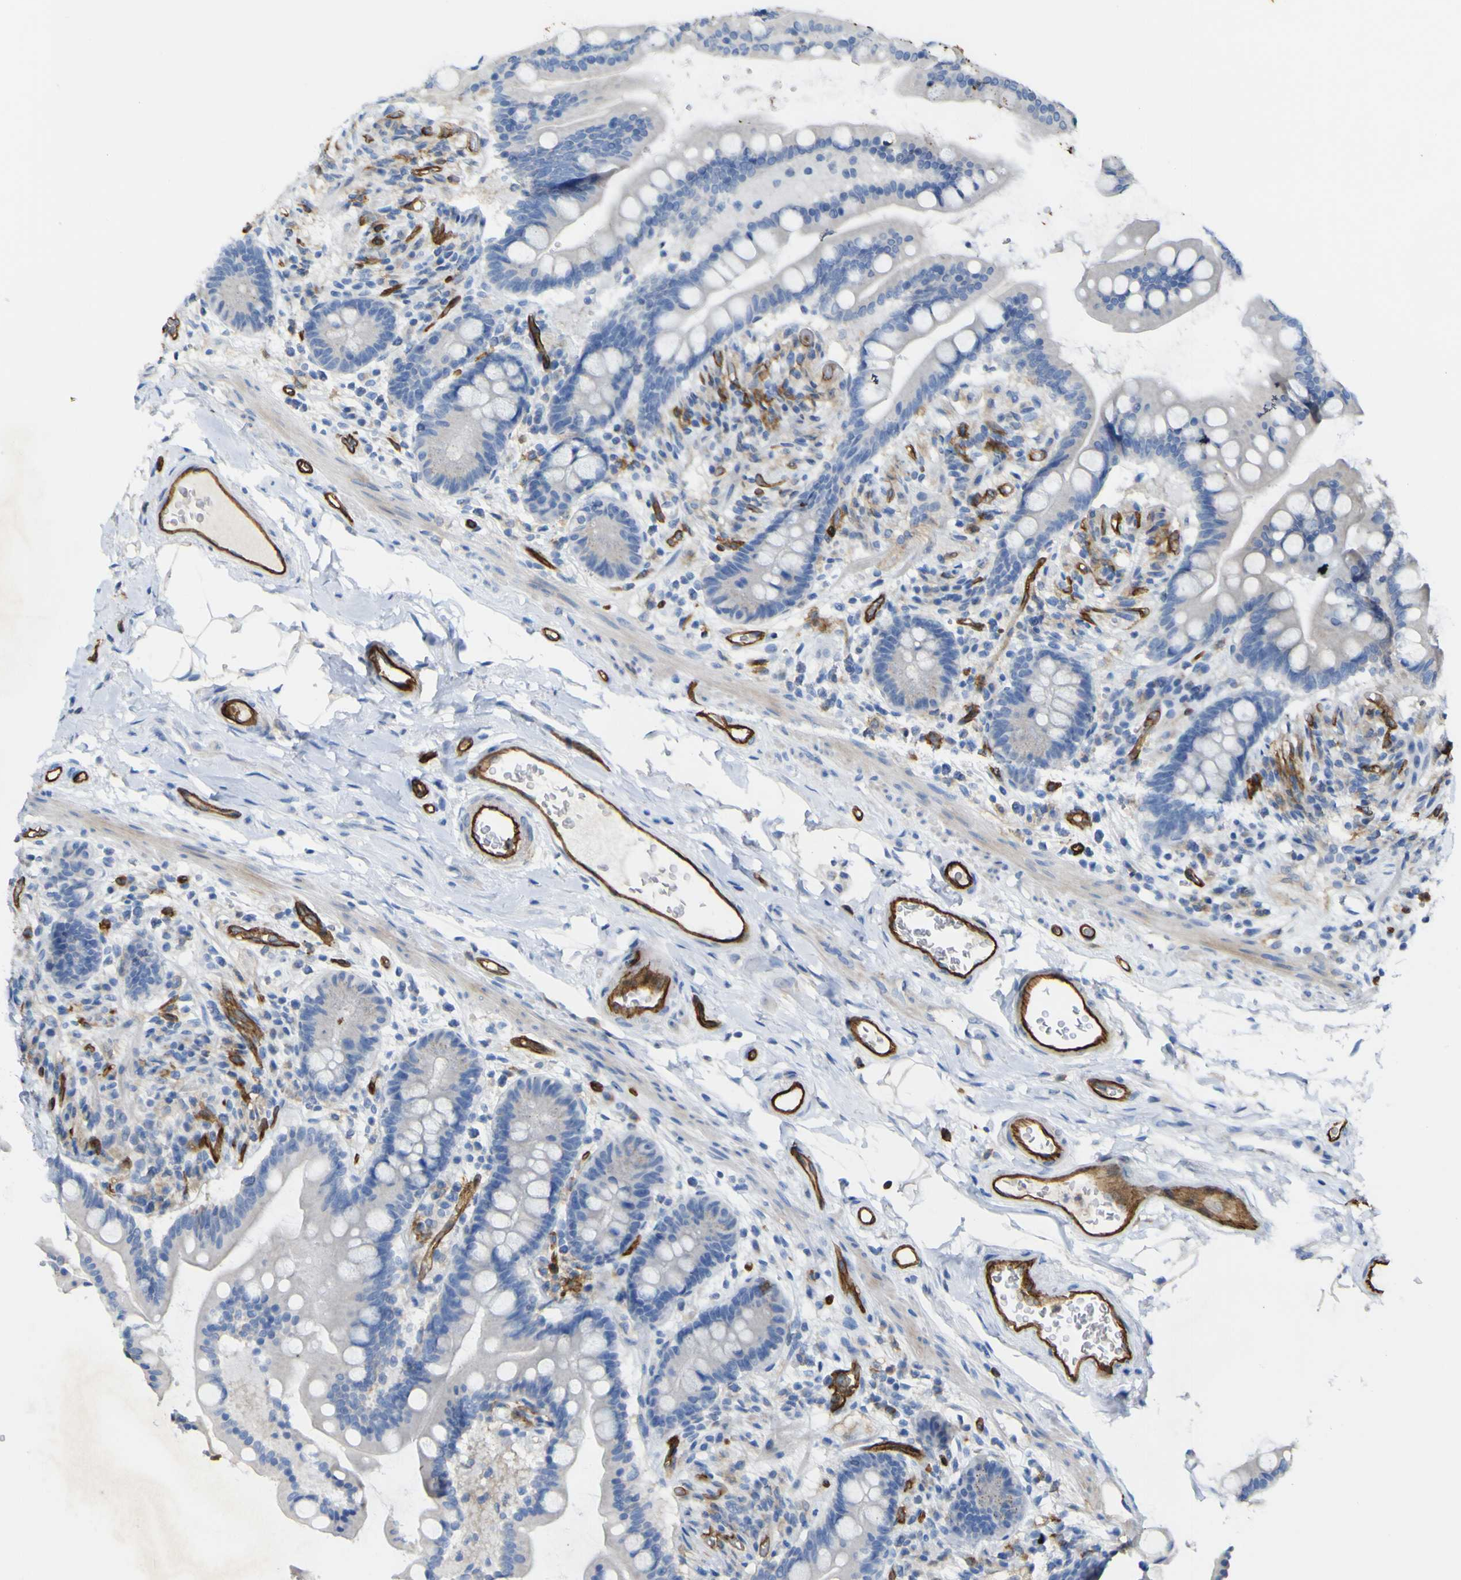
{"staining": {"intensity": "strong", "quantity": ">75%", "location": "cytoplasmic/membranous"}, "tissue": "colon", "cell_type": "Endothelial cells", "image_type": "normal", "snomed": [{"axis": "morphology", "description": "Normal tissue, NOS"}, {"axis": "topography", "description": "Colon"}], "caption": "A high amount of strong cytoplasmic/membranous expression is appreciated in about >75% of endothelial cells in normal colon.", "gene": "CD93", "patient": {"sex": "male", "age": 73}}